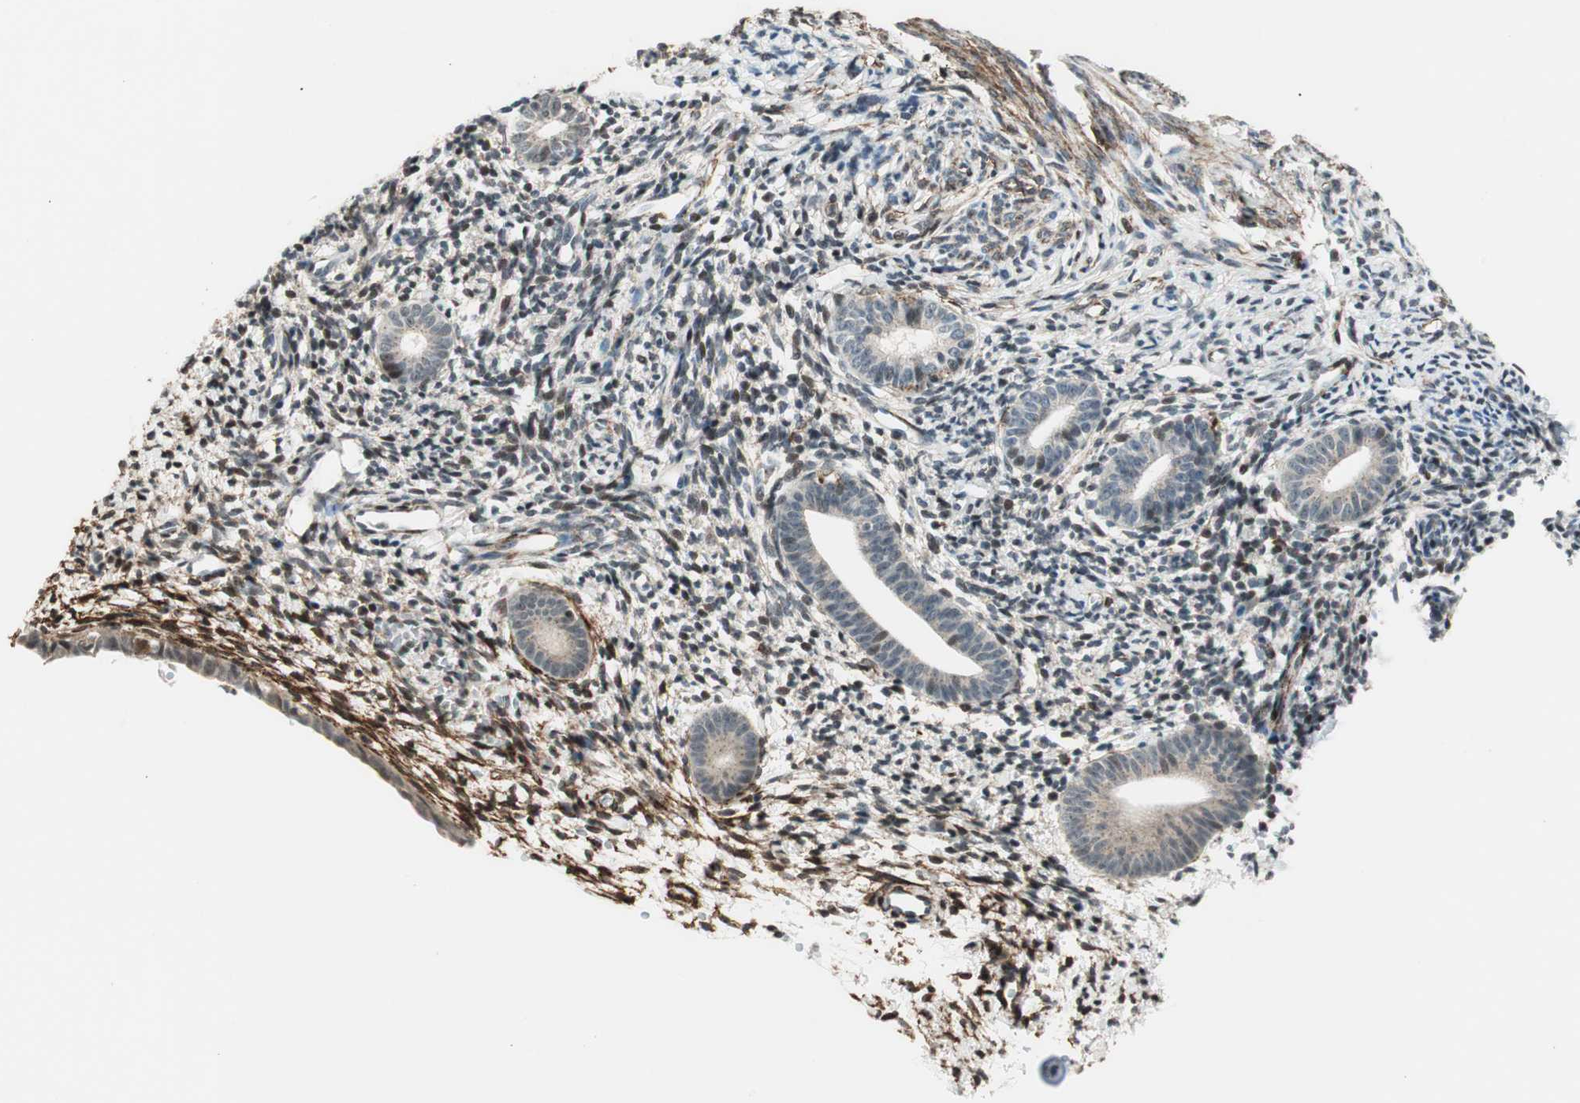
{"staining": {"intensity": "moderate", "quantity": ">75%", "location": "cytoplasmic/membranous"}, "tissue": "endometrium", "cell_type": "Cells in endometrial stroma", "image_type": "normal", "snomed": [{"axis": "morphology", "description": "Normal tissue, NOS"}, {"axis": "topography", "description": "Endometrium"}], "caption": "Brown immunohistochemical staining in benign endometrium demonstrates moderate cytoplasmic/membranous staining in approximately >75% of cells in endometrial stroma.", "gene": "CDK19", "patient": {"sex": "female", "age": 71}}